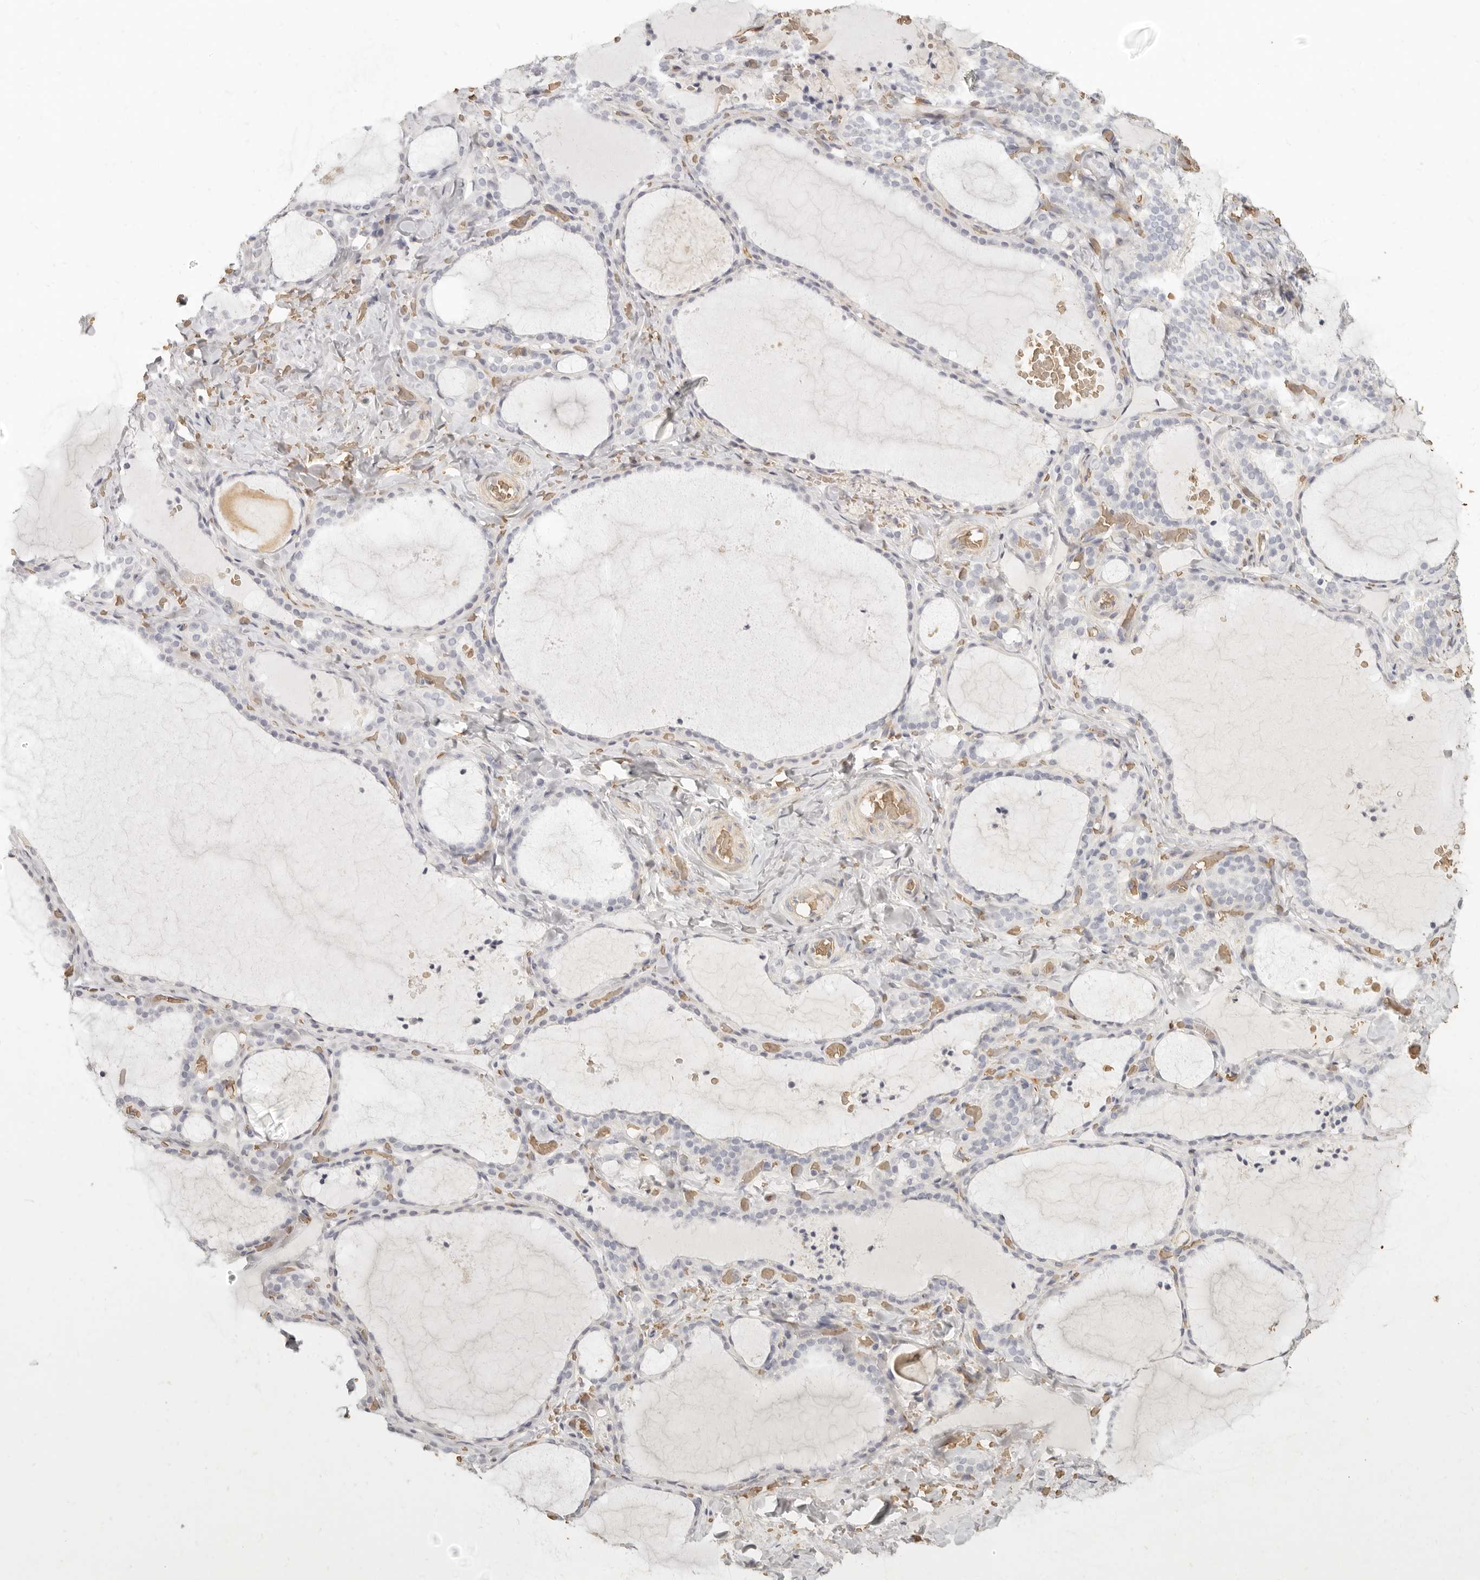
{"staining": {"intensity": "negative", "quantity": "none", "location": "none"}, "tissue": "thyroid gland", "cell_type": "Glandular cells", "image_type": "normal", "snomed": [{"axis": "morphology", "description": "Normal tissue, NOS"}, {"axis": "topography", "description": "Thyroid gland"}], "caption": "The immunohistochemistry (IHC) photomicrograph has no significant staining in glandular cells of thyroid gland.", "gene": "NIBAN1", "patient": {"sex": "female", "age": 22}}